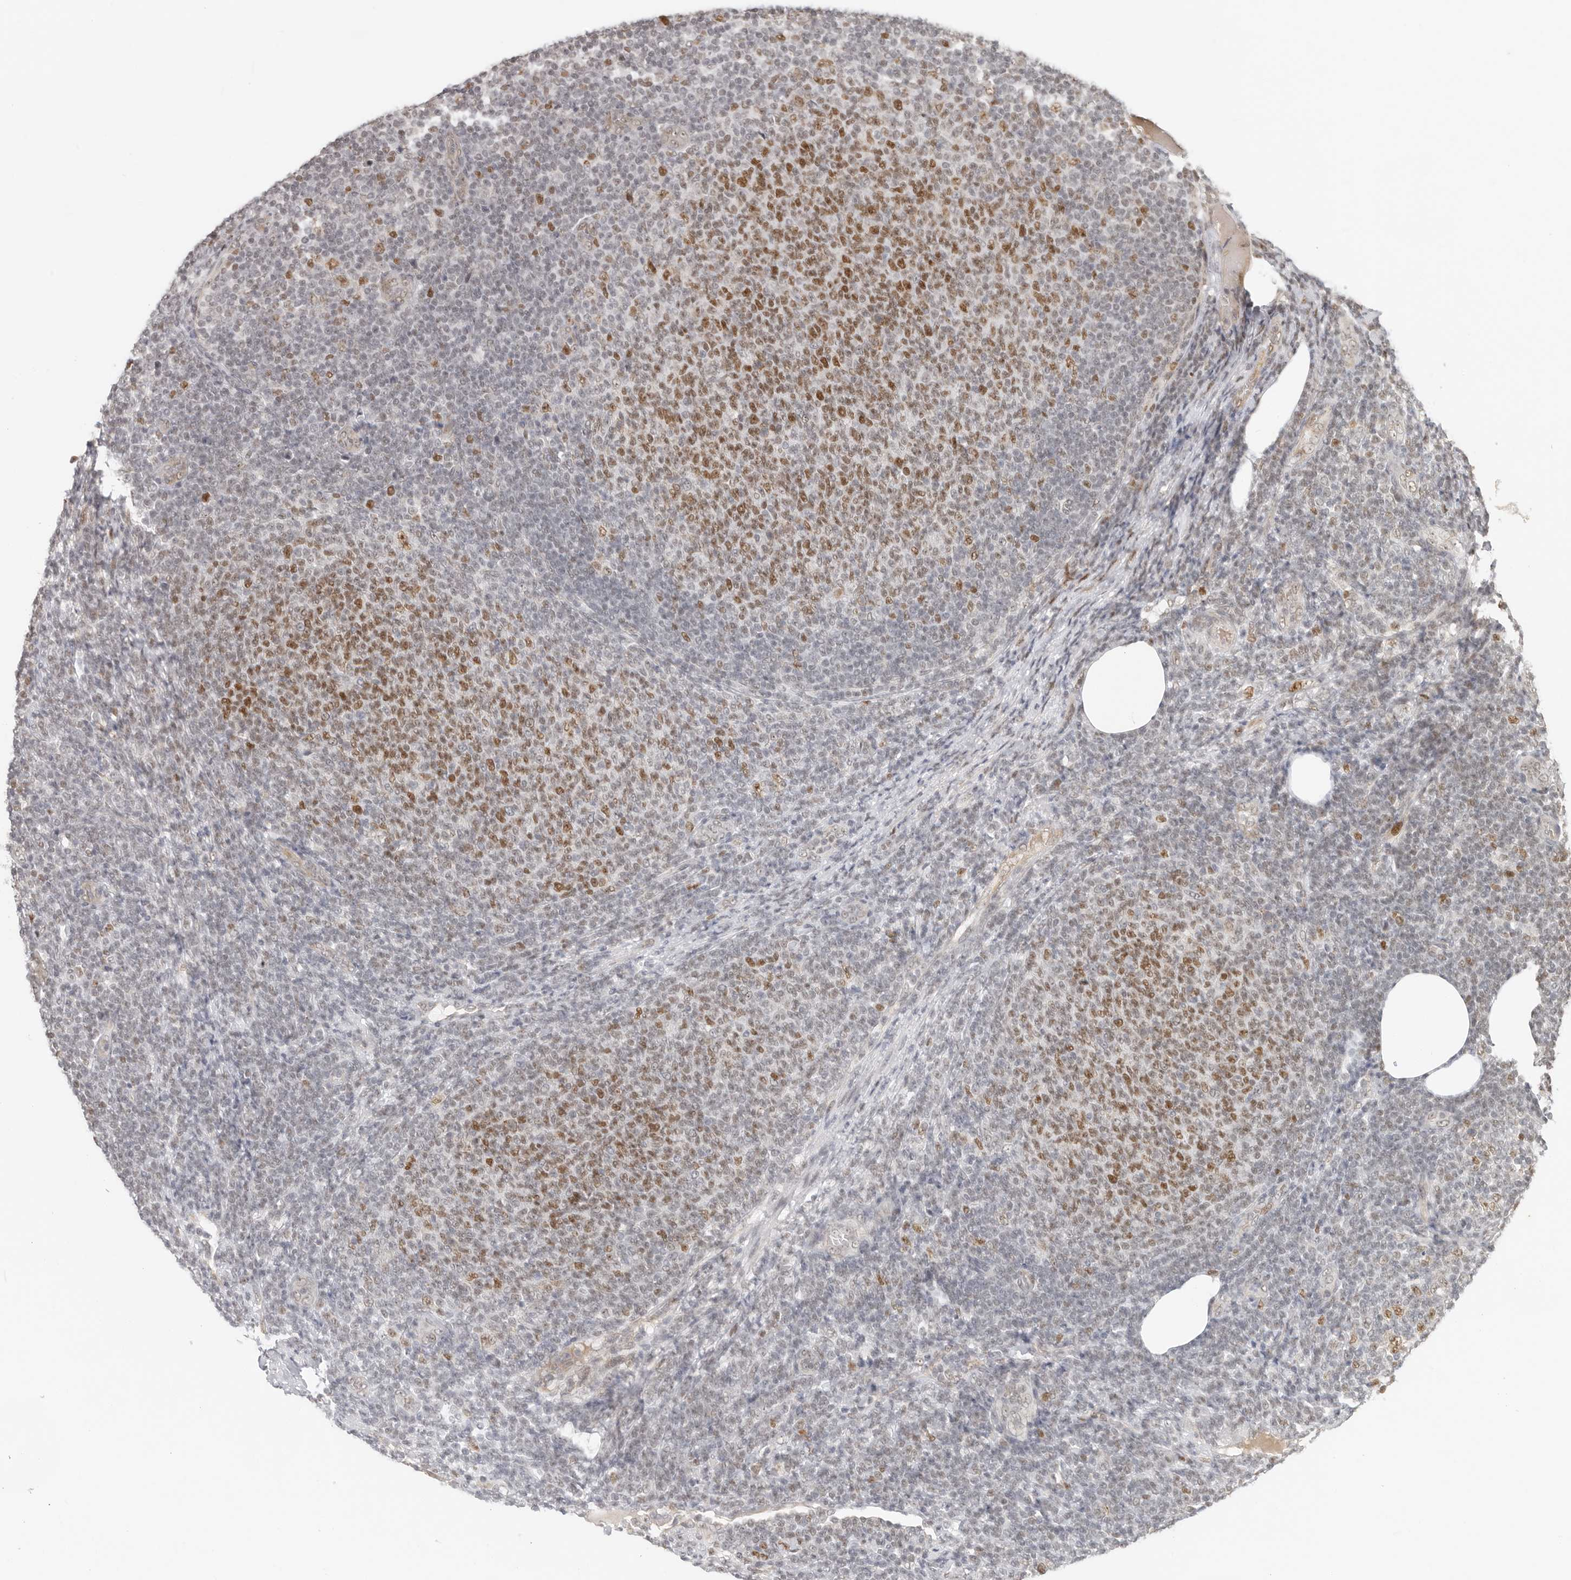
{"staining": {"intensity": "moderate", "quantity": "25%-75%", "location": "nuclear"}, "tissue": "lymphoma", "cell_type": "Tumor cells", "image_type": "cancer", "snomed": [{"axis": "morphology", "description": "Malignant lymphoma, non-Hodgkin's type, Low grade"}, {"axis": "topography", "description": "Lymph node"}], "caption": "Immunohistochemistry (IHC) micrograph of neoplastic tissue: human lymphoma stained using IHC reveals medium levels of moderate protein expression localized specifically in the nuclear of tumor cells, appearing as a nuclear brown color.", "gene": "RFC2", "patient": {"sex": "male", "age": 66}}